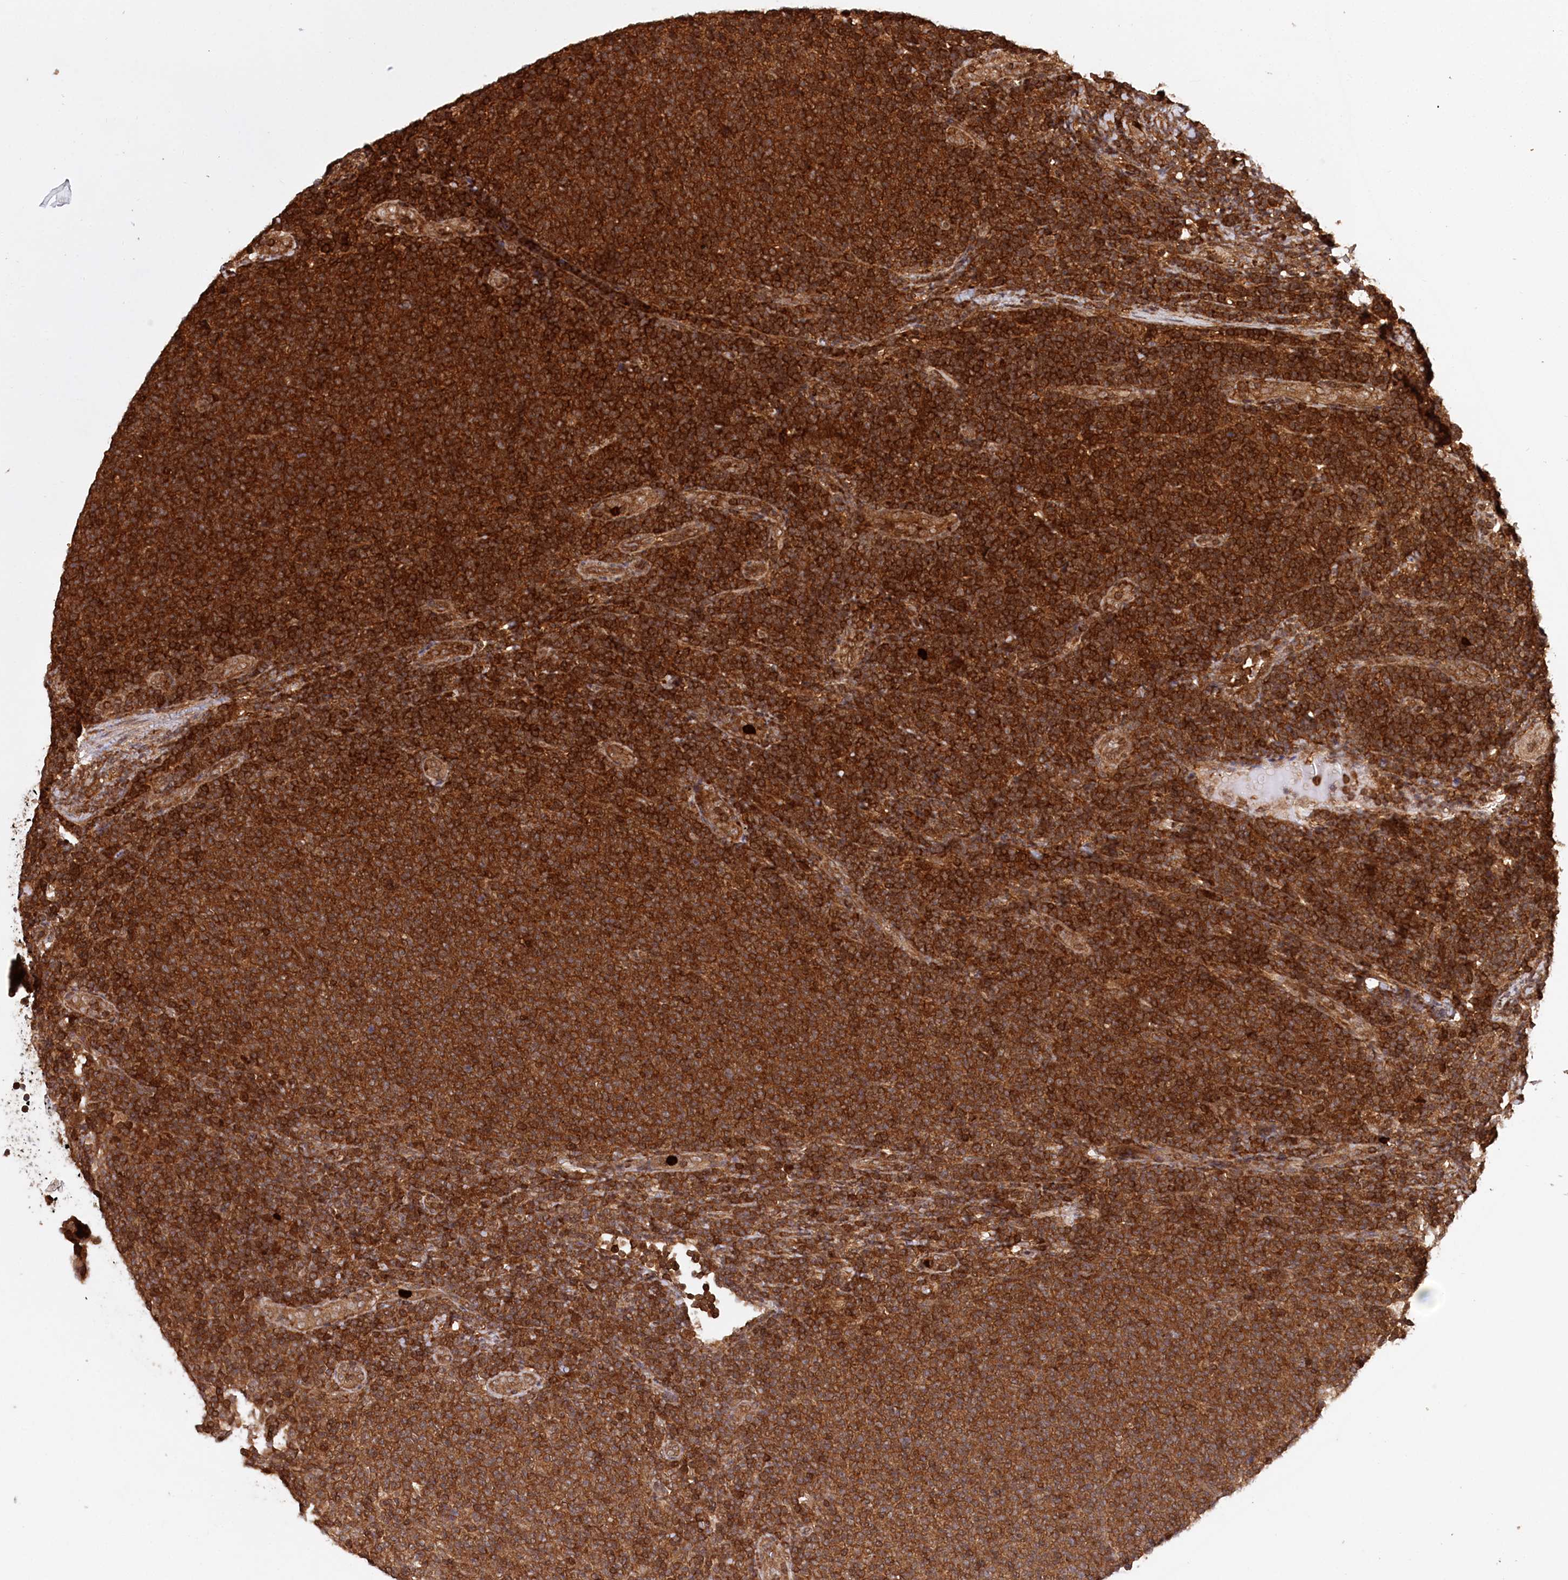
{"staining": {"intensity": "strong", "quantity": ">75%", "location": "cytoplasmic/membranous"}, "tissue": "lymphoma", "cell_type": "Tumor cells", "image_type": "cancer", "snomed": [{"axis": "morphology", "description": "Malignant lymphoma, non-Hodgkin's type, Low grade"}, {"axis": "topography", "description": "Lymph node"}], "caption": "Lymphoma stained for a protein shows strong cytoplasmic/membranous positivity in tumor cells.", "gene": "LSG1", "patient": {"sex": "male", "age": 66}}